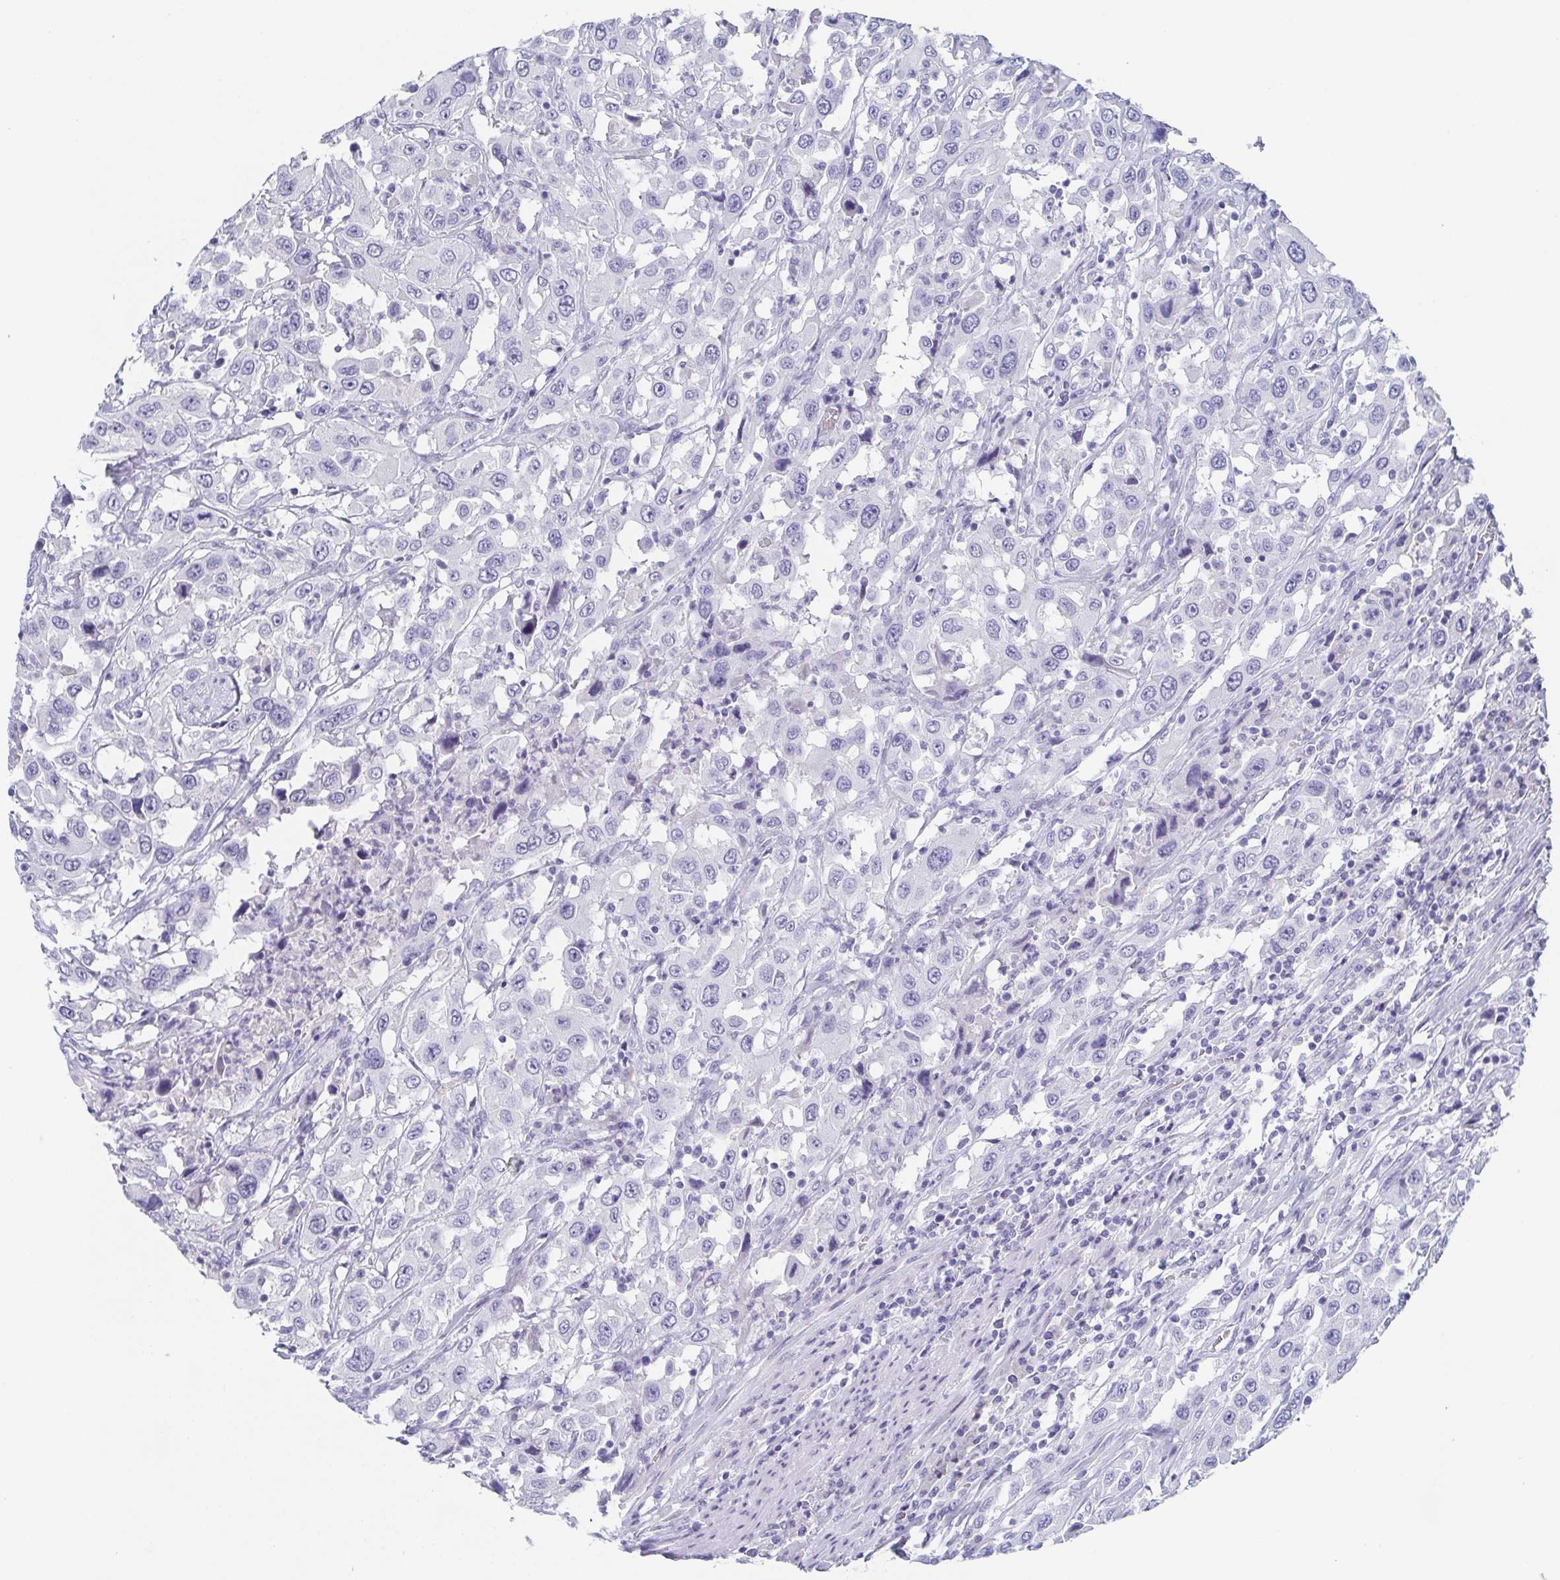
{"staining": {"intensity": "negative", "quantity": "none", "location": "none"}, "tissue": "urothelial cancer", "cell_type": "Tumor cells", "image_type": "cancer", "snomed": [{"axis": "morphology", "description": "Urothelial carcinoma, High grade"}, {"axis": "topography", "description": "Urinary bladder"}], "caption": "This is an immunohistochemistry image of urothelial cancer. There is no expression in tumor cells.", "gene": "ITLN1", "patient": {"sex": "male", "age": 61}}